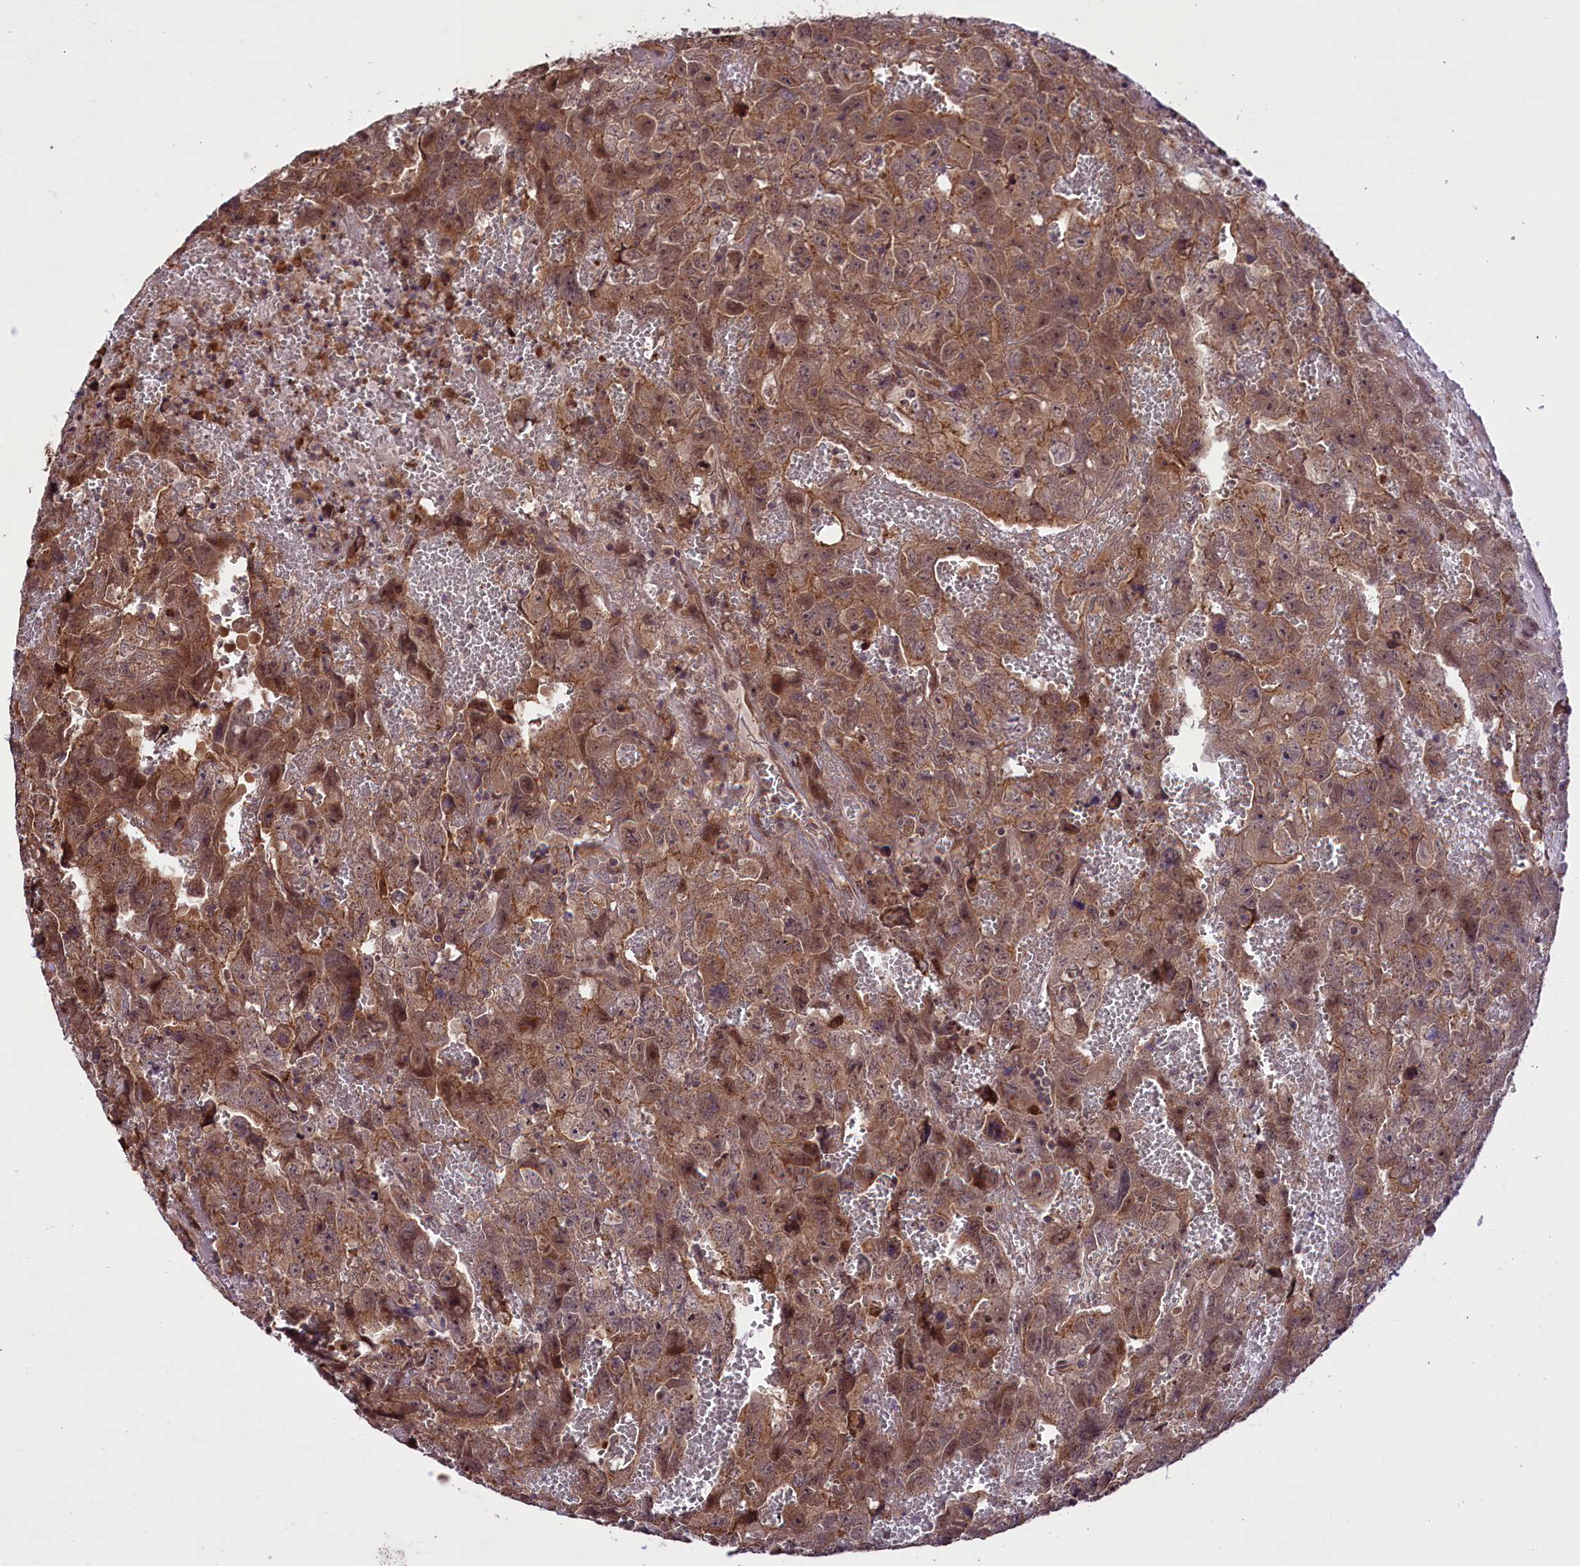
{"staining": {"intensity": "moderate", "quantity": ">75%", "location": "cytoplasmic/membranous"}, "tissue": "testis cancer", "cell_type": "Tumor cells", "image_type": "cancer", "snomed": [{"axis": "morphology", "description": "Carcinoma, Embryonal, NOS"}, {"axis": "topography", "description": "Testis"}], "caption": "Protein expression analysis of human testis embryonal carcinoma reveals moderate cytoplasmic/membranous expression in about >75% of tumor cells.", "gene": "HDAC5", "patient": {"sex": "male", "age": 45}}